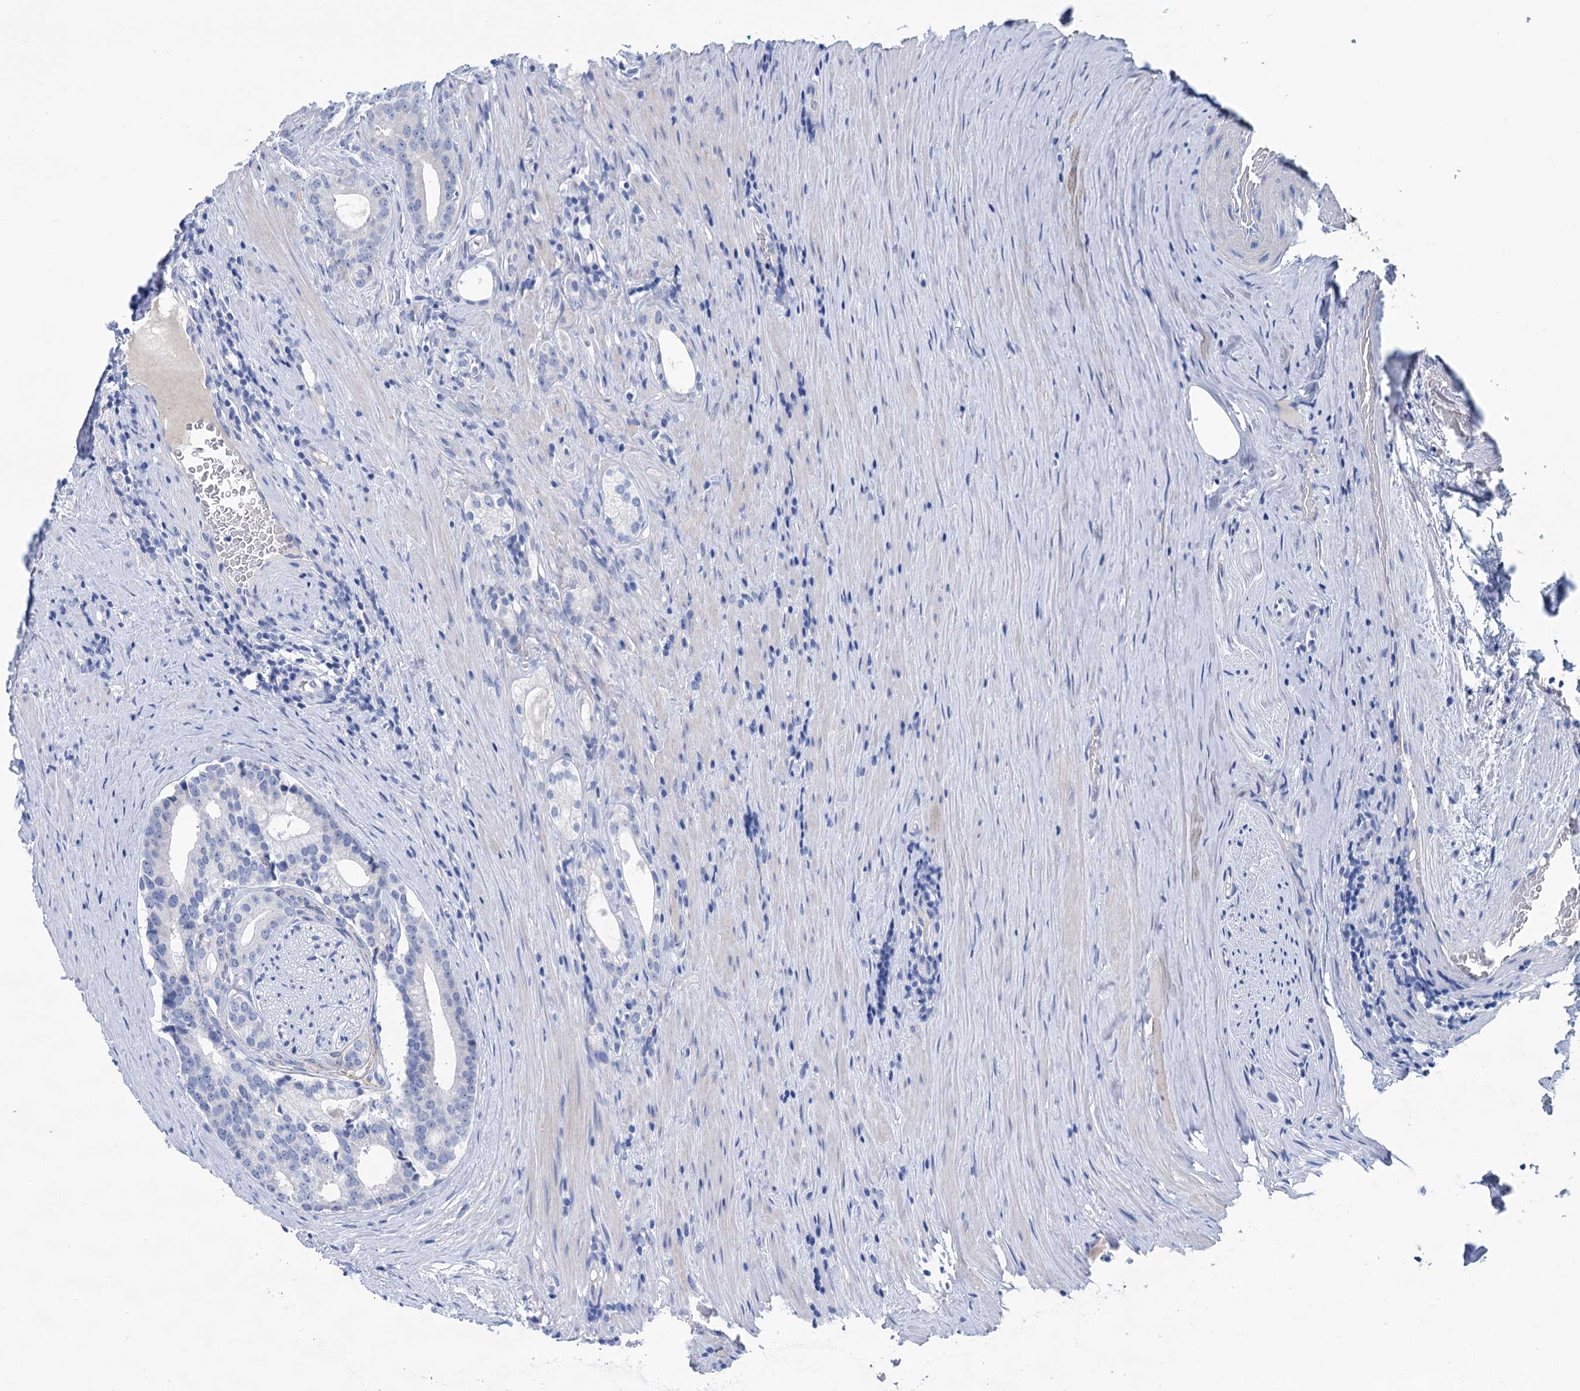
{"staining": {"intensity": "negative", "quantity": "none", "location": "none"}, "tissue": "prostate cancer", "cell_type": "Tumor cells", "image_type": "cancer", "snomed": [{"axis": "morphology", "description": "Adenocarcinoma, Low grade"}, {"axis": "topography", "description": "Prostate"}], "caption": "This is a micrograph of immunohistochemistry staining of adenocarcinoma (low-grade) (prostate), which shows no expression in tumor cells. (DAB (3,3'-diaminobenzidine) immunohistochemistry (IHC) visualized using brightfield microscopy, high magnification).", "gene": "MYOZ3", "patient": {"sex": "male", "age": 71}}